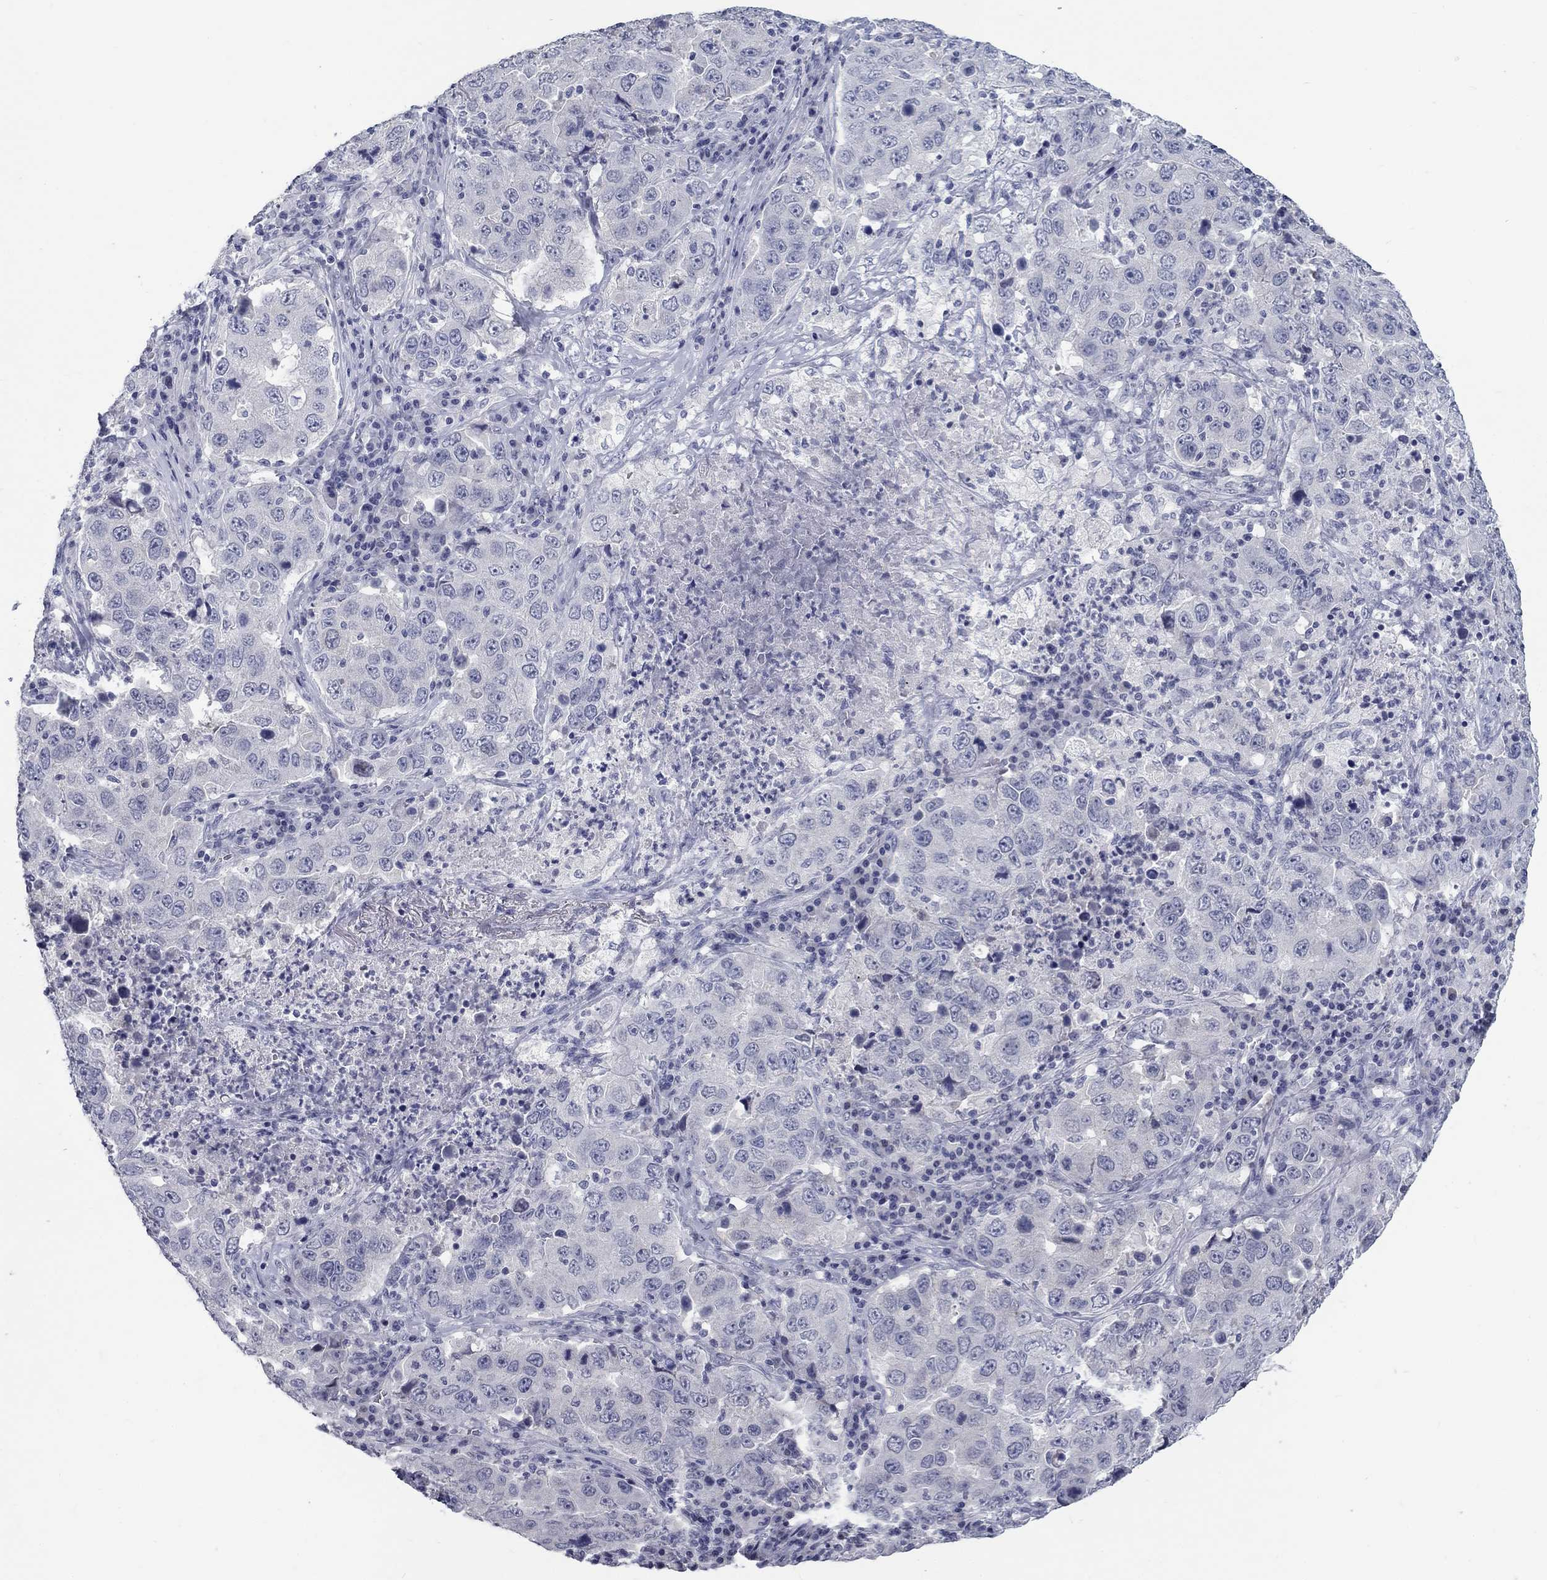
{"staining": {"intensity": "negative", "quantity": "none", "location": "none"}, "tissue": "lung cancer", "cell_type": "Tumor cells", "image_type": "cancer", "snomed": [{"axis": "morphology", "description": "Adenocarcinoma, NOS"}, {"axis": "topography", "description": "Lung"}], "caption": "Immunohistochemistry (IHC) photomicrograph of human lung adenocarcinoma stained for a protein (brown), which reveals no expression in tumor cells.", "gene": "ELAVL4", "patient": {"sex": "male", "age": 73}}